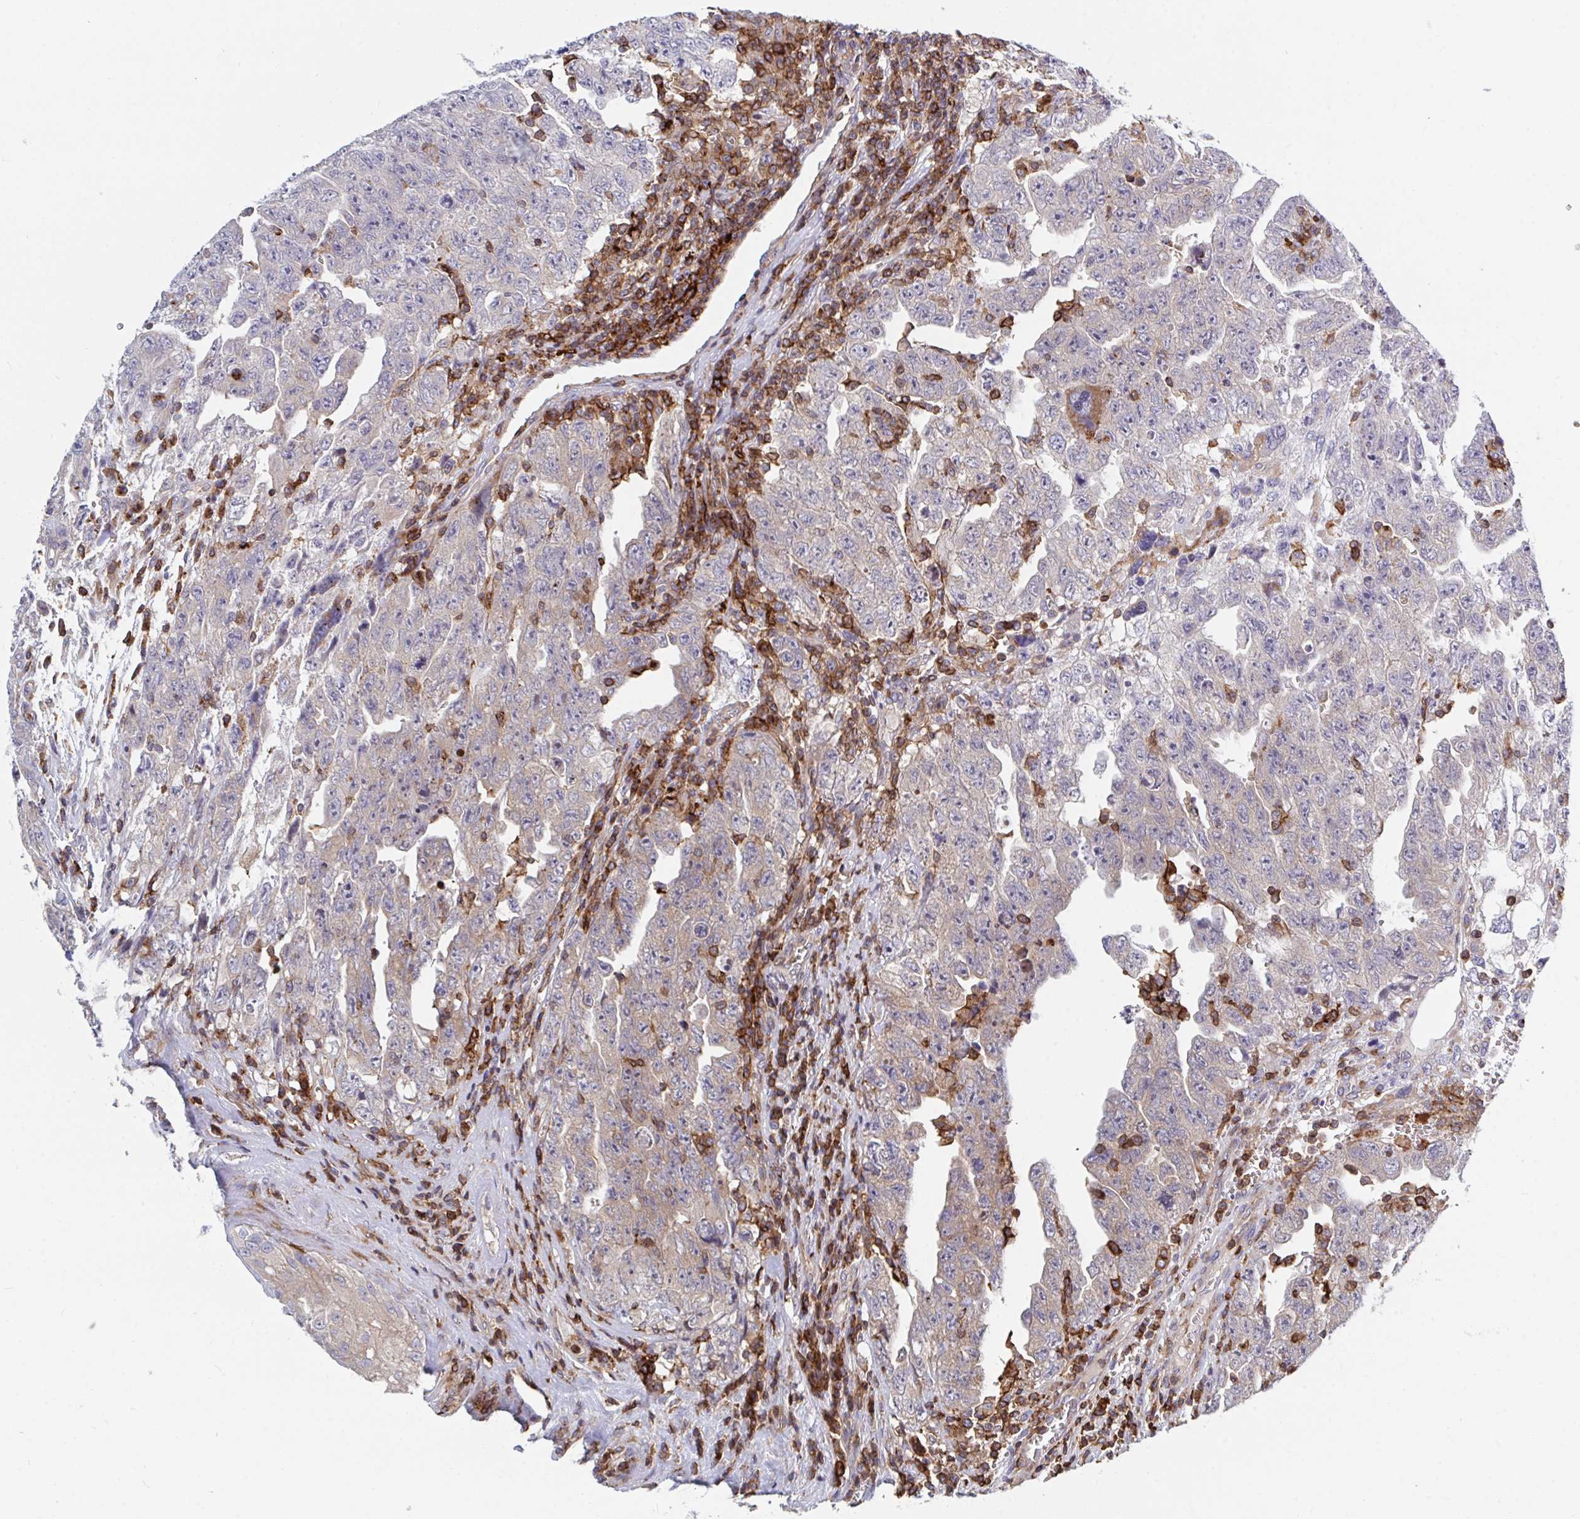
{"staining": {"intensity": "weak", "quantity": "25%-75%", "location": "cytoplasmic/membranous"}, "tissue": "testis cancer", "cell_type": "Tumor cells", "image_type": "cancer", "snomed": [{"axis": "morphology", "description": "Carcinoma, Embryonal, NOS"}, {"axis": "topography", "description": "Testis"}], "caption": "Tumor cells show low levels of weak cytoplasmic/membranous staining in about 25%-75% of cells in testis cancer.", "gene": "FRMD3", "patient": {"sex": "male", "age": 28}}